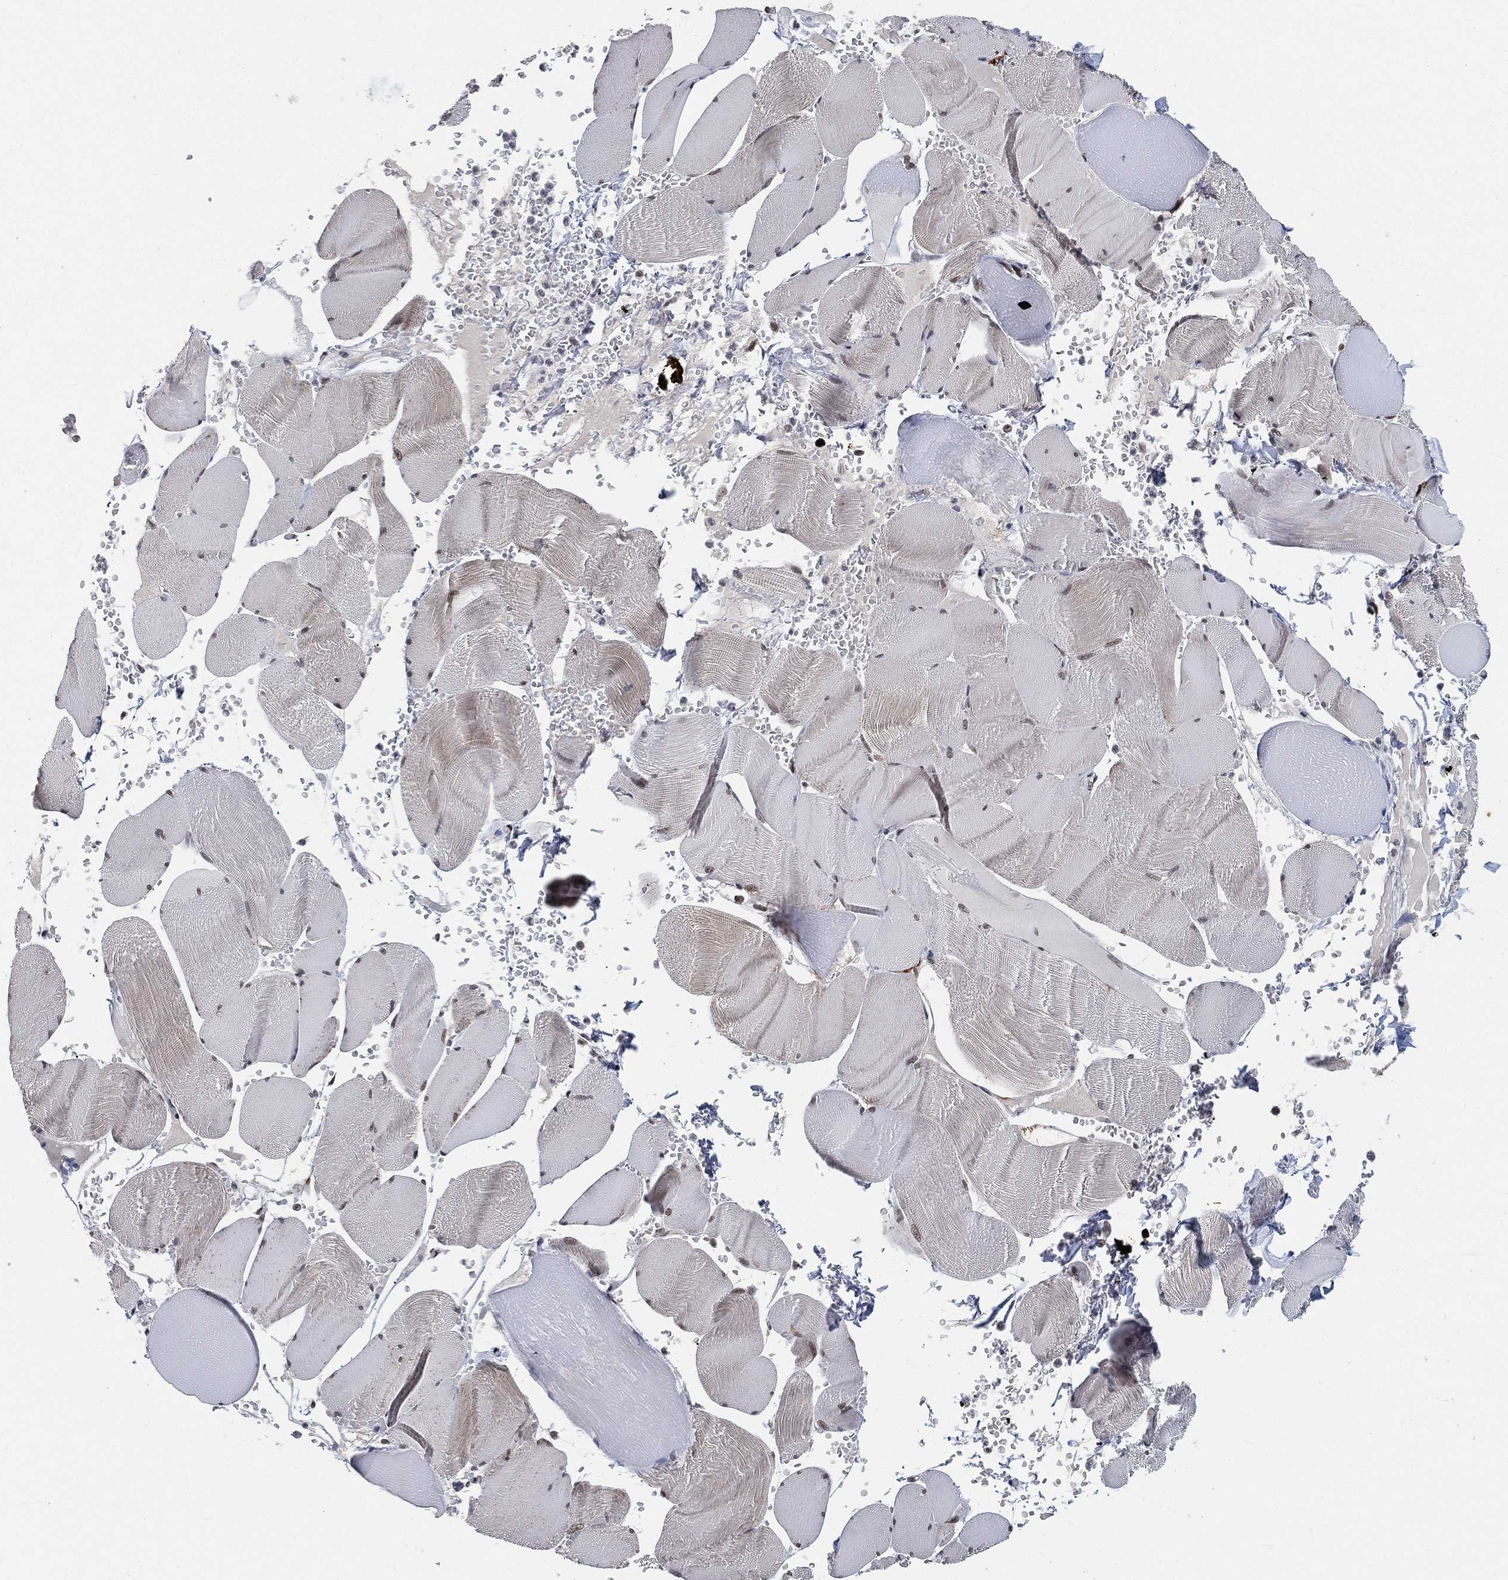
{"staining": {"intensity": "moderate", "quantity": "<25%", "location": "nuclear"}, "tissue": "skeletal muscle", "cell_type": "Myocytes", "image_type": "normal", "snomed": [{"axis": "morphology", "description": "Normal tissue, NOS"}, {"axis": "topography", "description": "Skeletal muscle"}], "caption": "Moderate nuclear protein expression is appreciated in approximately <25% of myocytes in skeletal muscle.", "gene": "YLPM1", "patient": {"sex": "male", "age": 56}}